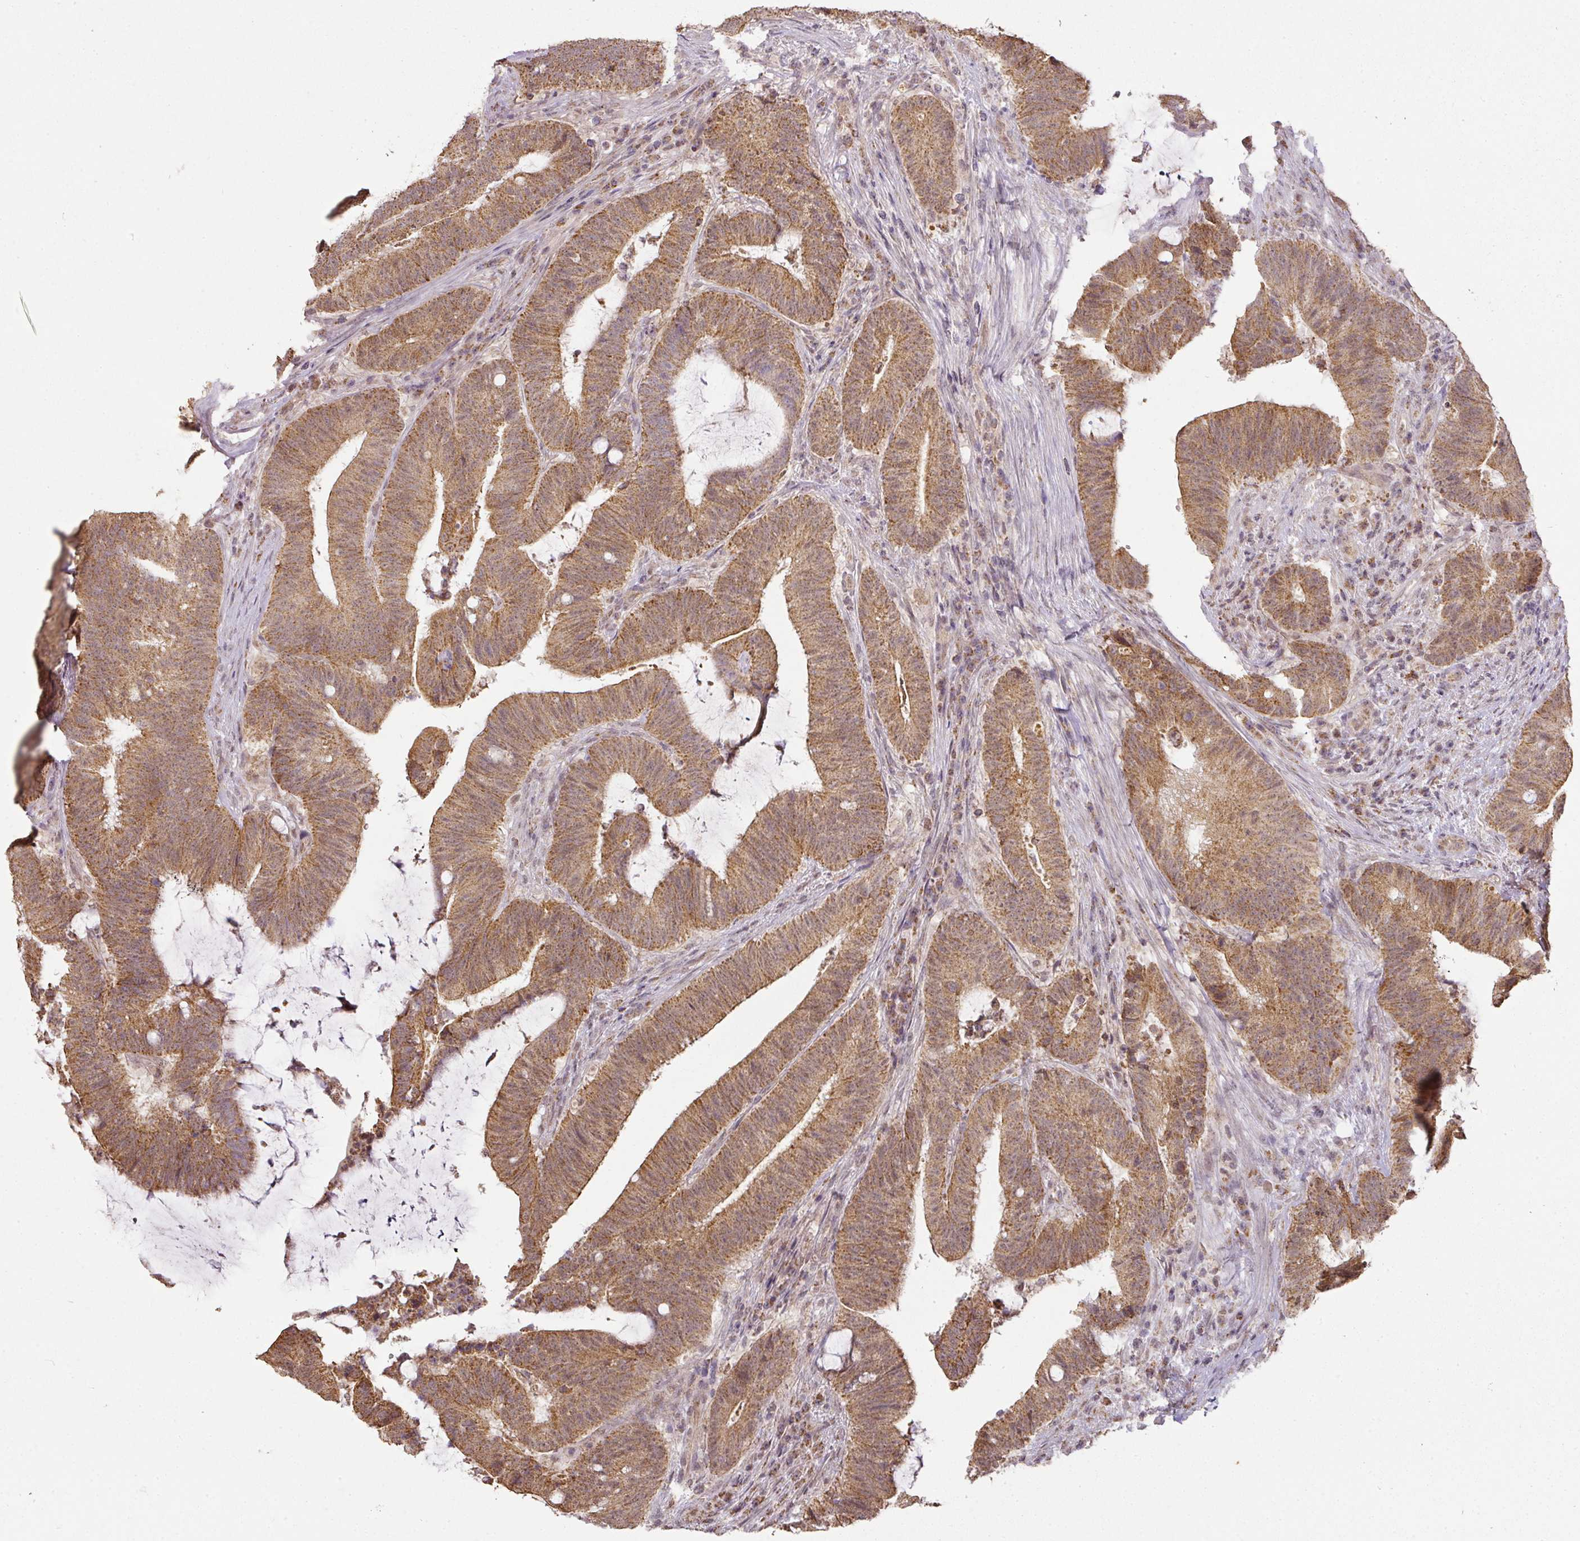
{"staining": {"intensity": "moderate", "quantity": ">75%", "location": "cytoplasmic/membranous"}, "tissue": "colorectal cancer", "cell_type": "Tumor cells", "image_type": "cancer", "snomed": [{"axis": "morphology", "description": "Adenocarcinoma, NOS"}, {"axis": "topography", "description": "Colon"}], "caption": "This image shows immunohistochemistry staining of human colorectal adenocarcinoma, with medium moderate cytoplasmic/membranous staining in about >75% of tumor cells.", "gene": "MYOM2", "patient": {"sex": "female", "age": 43}}